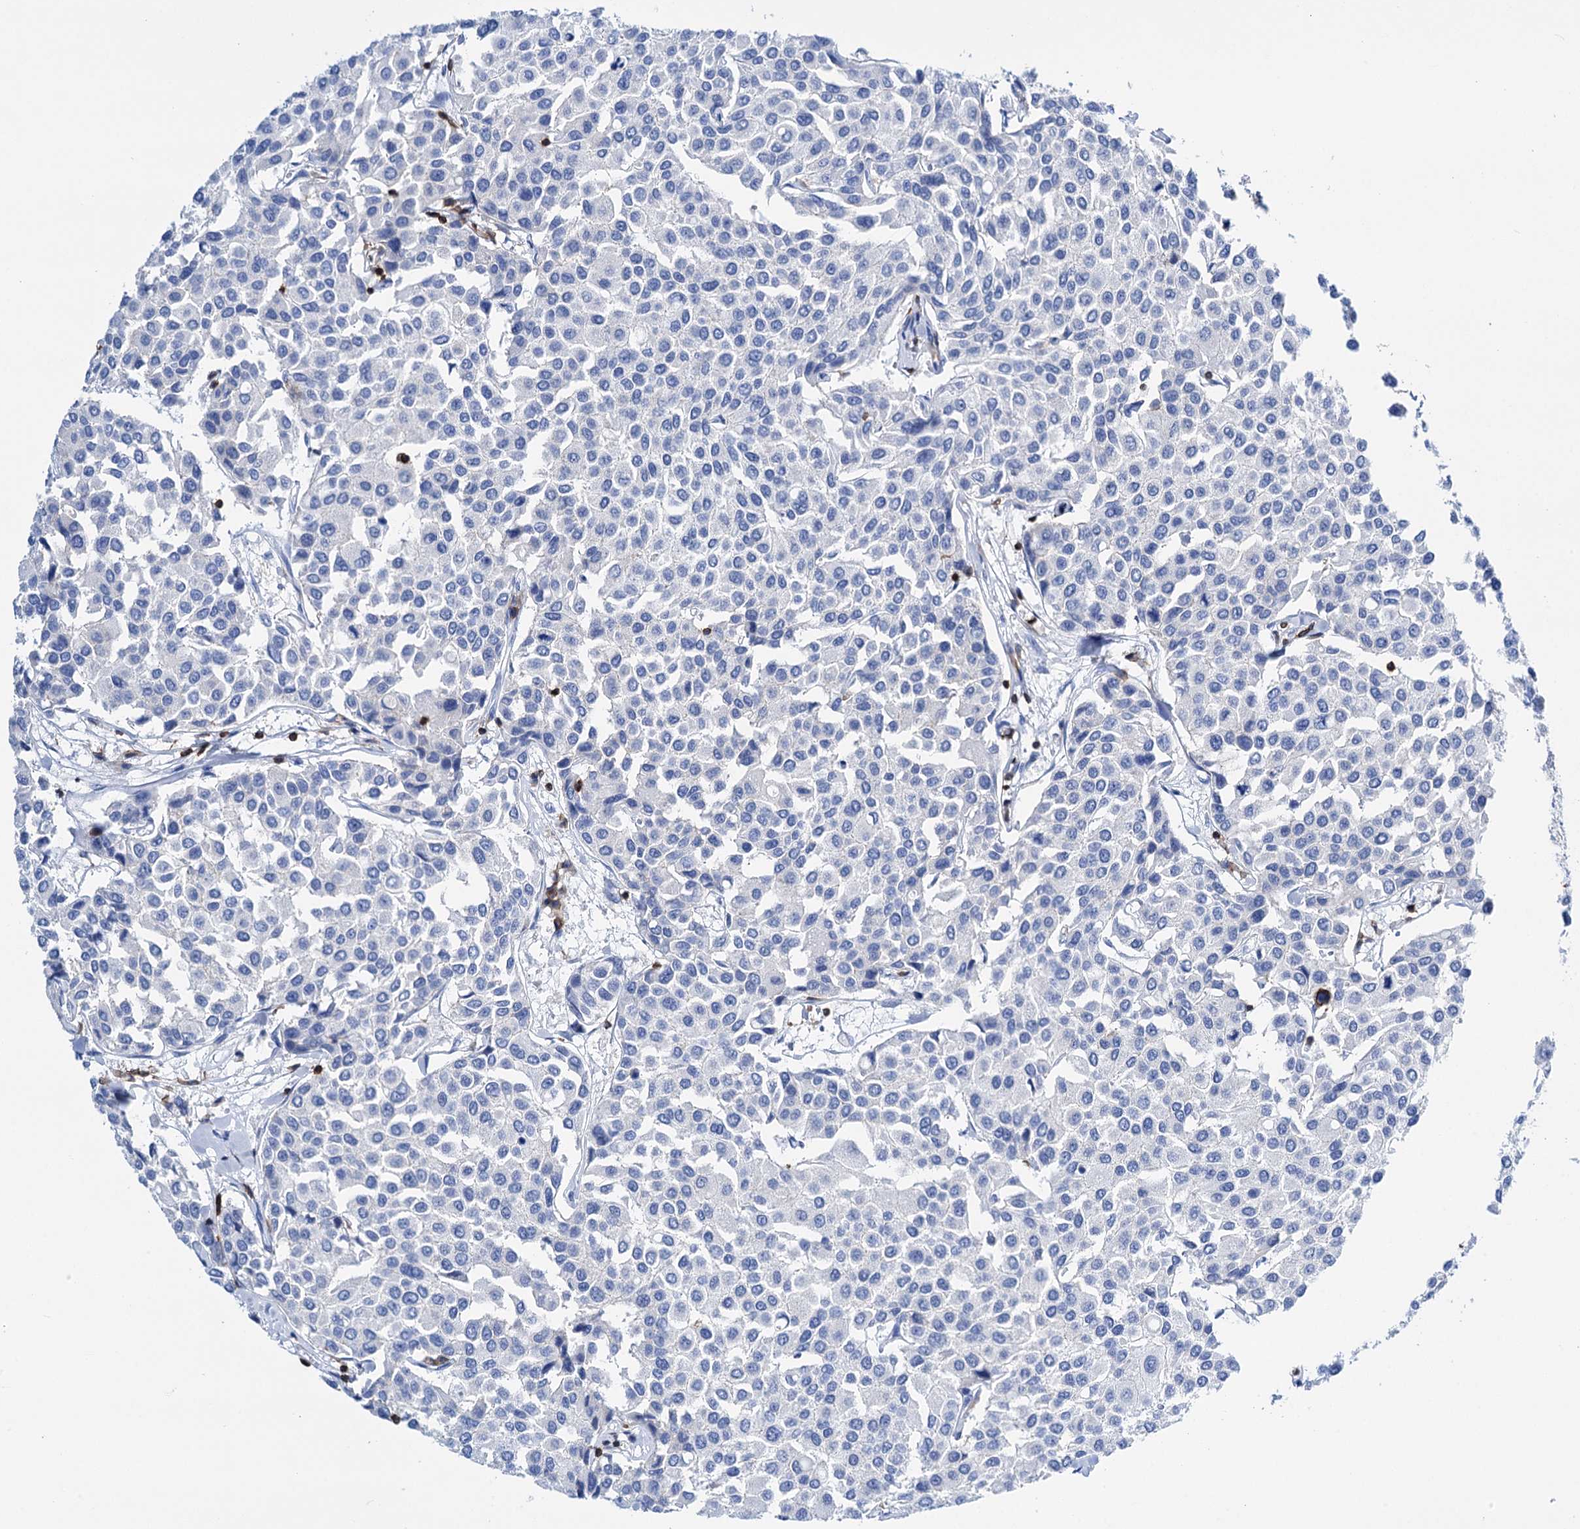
{"staining": {"intensity": "negative", "quantity": "none", "location": "none"}, "tissue": "breast cancer", "cell_type": "Tumor cells", "image_type": "cancer", "snomed": [{"axis": "morphology", "description": "Duct carcinoma"}, {"axis": "topography", "description": "Breast"}], "caption": "An IHC image of breast cancer (invasive ductal carcinoma) is shown. There is no staining in tumor cells of breast cancer (invasive ductal carcinoma).", "gene": "DEF6", "patient": {"sex": "female", "age": 55}}